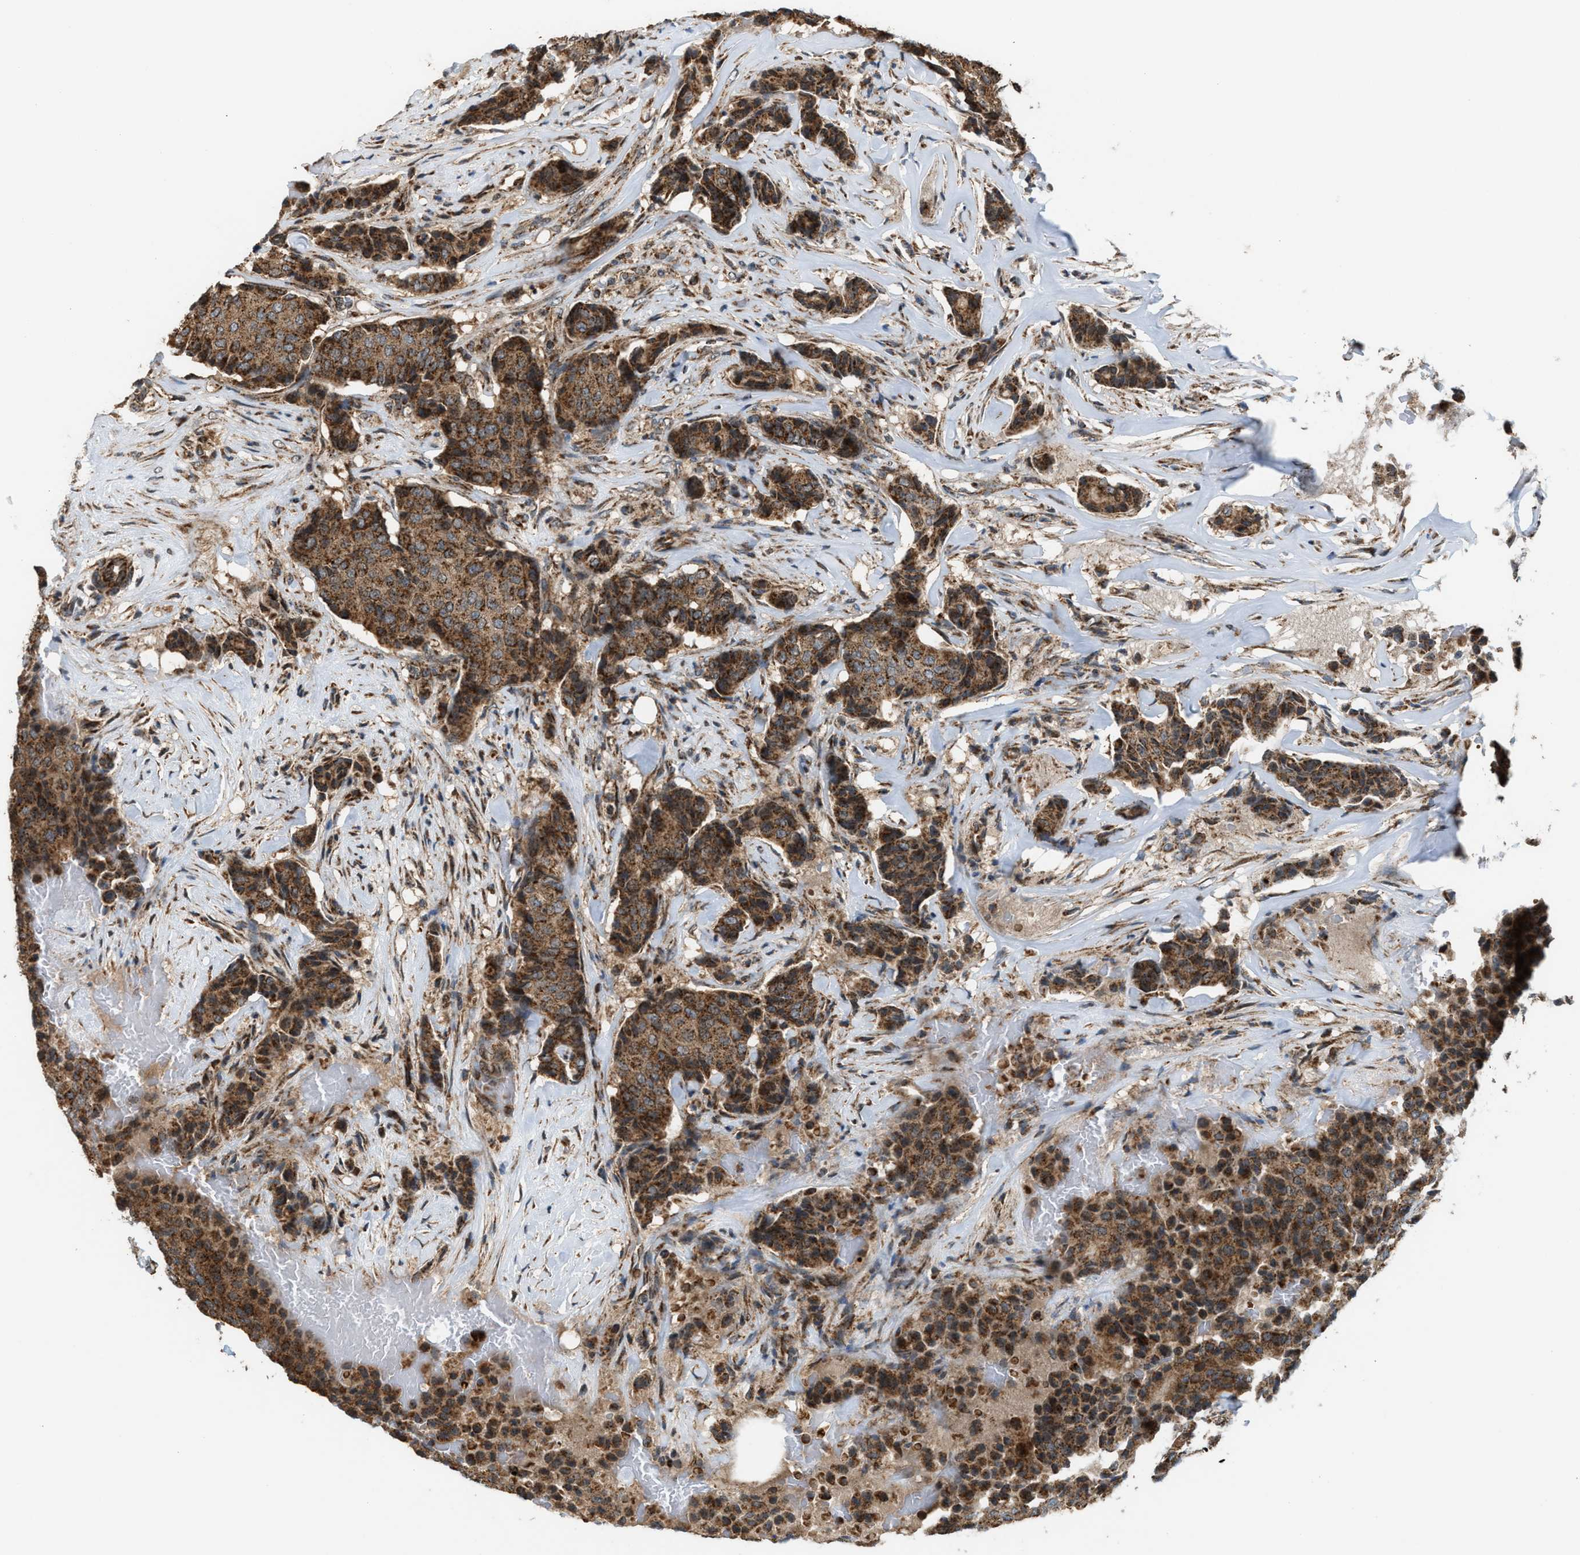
{"staining": {"intensity": "moderate", "quantity": ">75%", "location": "cytoplasmic/membranous"}, "tissue": "breast cancer", "cell_type": "Tumor cells", "image_type": "cancer", "snomed": [{"axis": "morphology", "description": "Duct carcinoma"}, {"axis": "topography", "description": "Breast"}], "caption": "IHC of breast cancer demonstrates medium levels of moderate cytoplasmic/membranous expression in about >75% of tumor cells.", "gene": "SGSM2", "patient": {"sex": "female", "age": 75}}